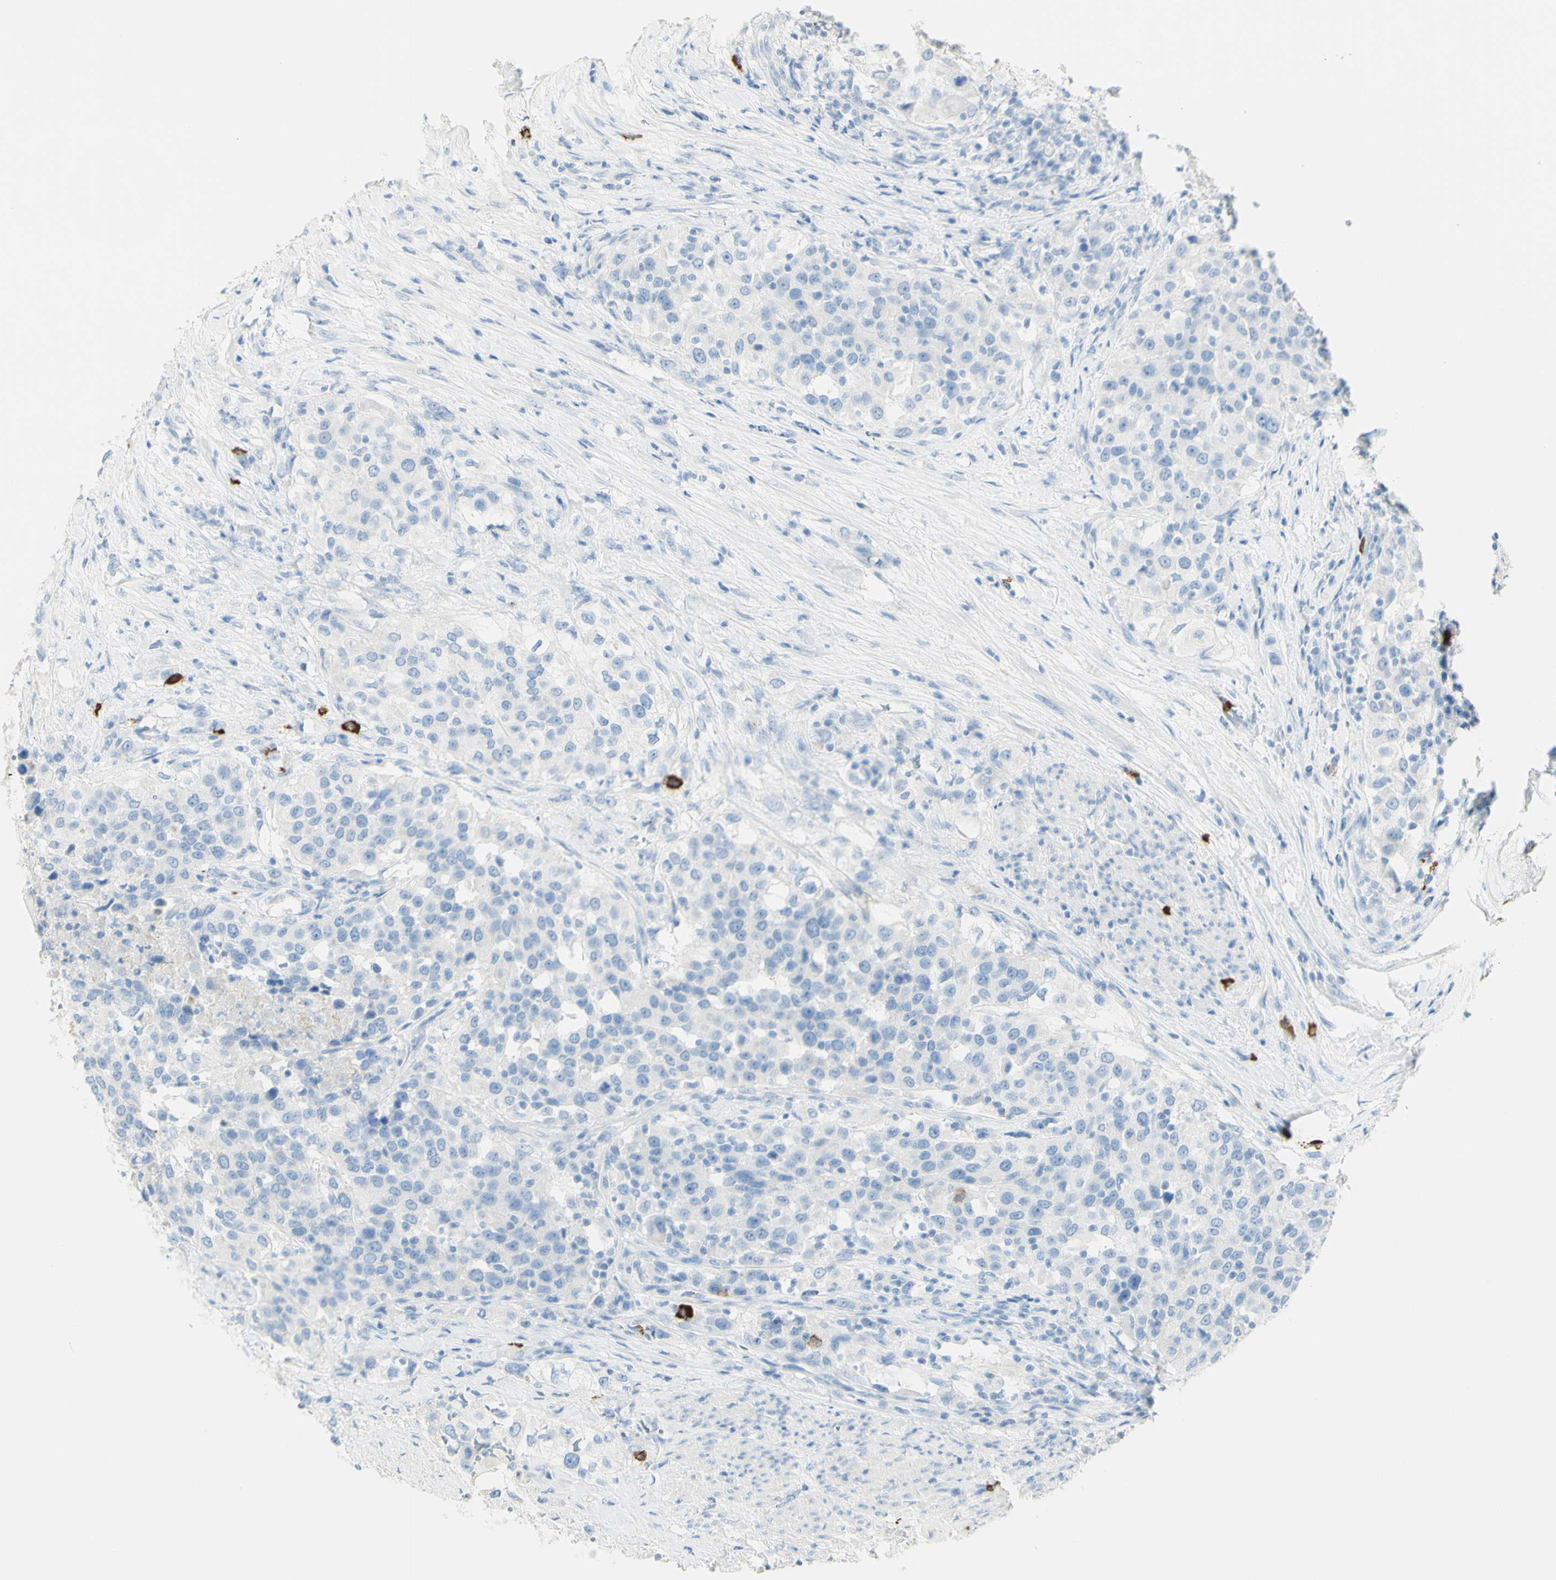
{"staining": {"intensity": "negative", "quantity": "none", "location": "none"}, "tissue": "urothelial cancer", "cell_type": "Tumor cells", "image_type": "cancer", "snomed": [{"axis": "morphology", "description": "Urothelial carcinoma, High grade"}, {"axis": "topography", "description": "Urinary bladder"}], "caption": "High power microscopy micrograph of an immunohistochemistry photomicrograph of urothelial cancer, revealing no significant positivity in tumor cells.", "gene": "LETM1", "patient": {"sex": "female", "age": 80}}